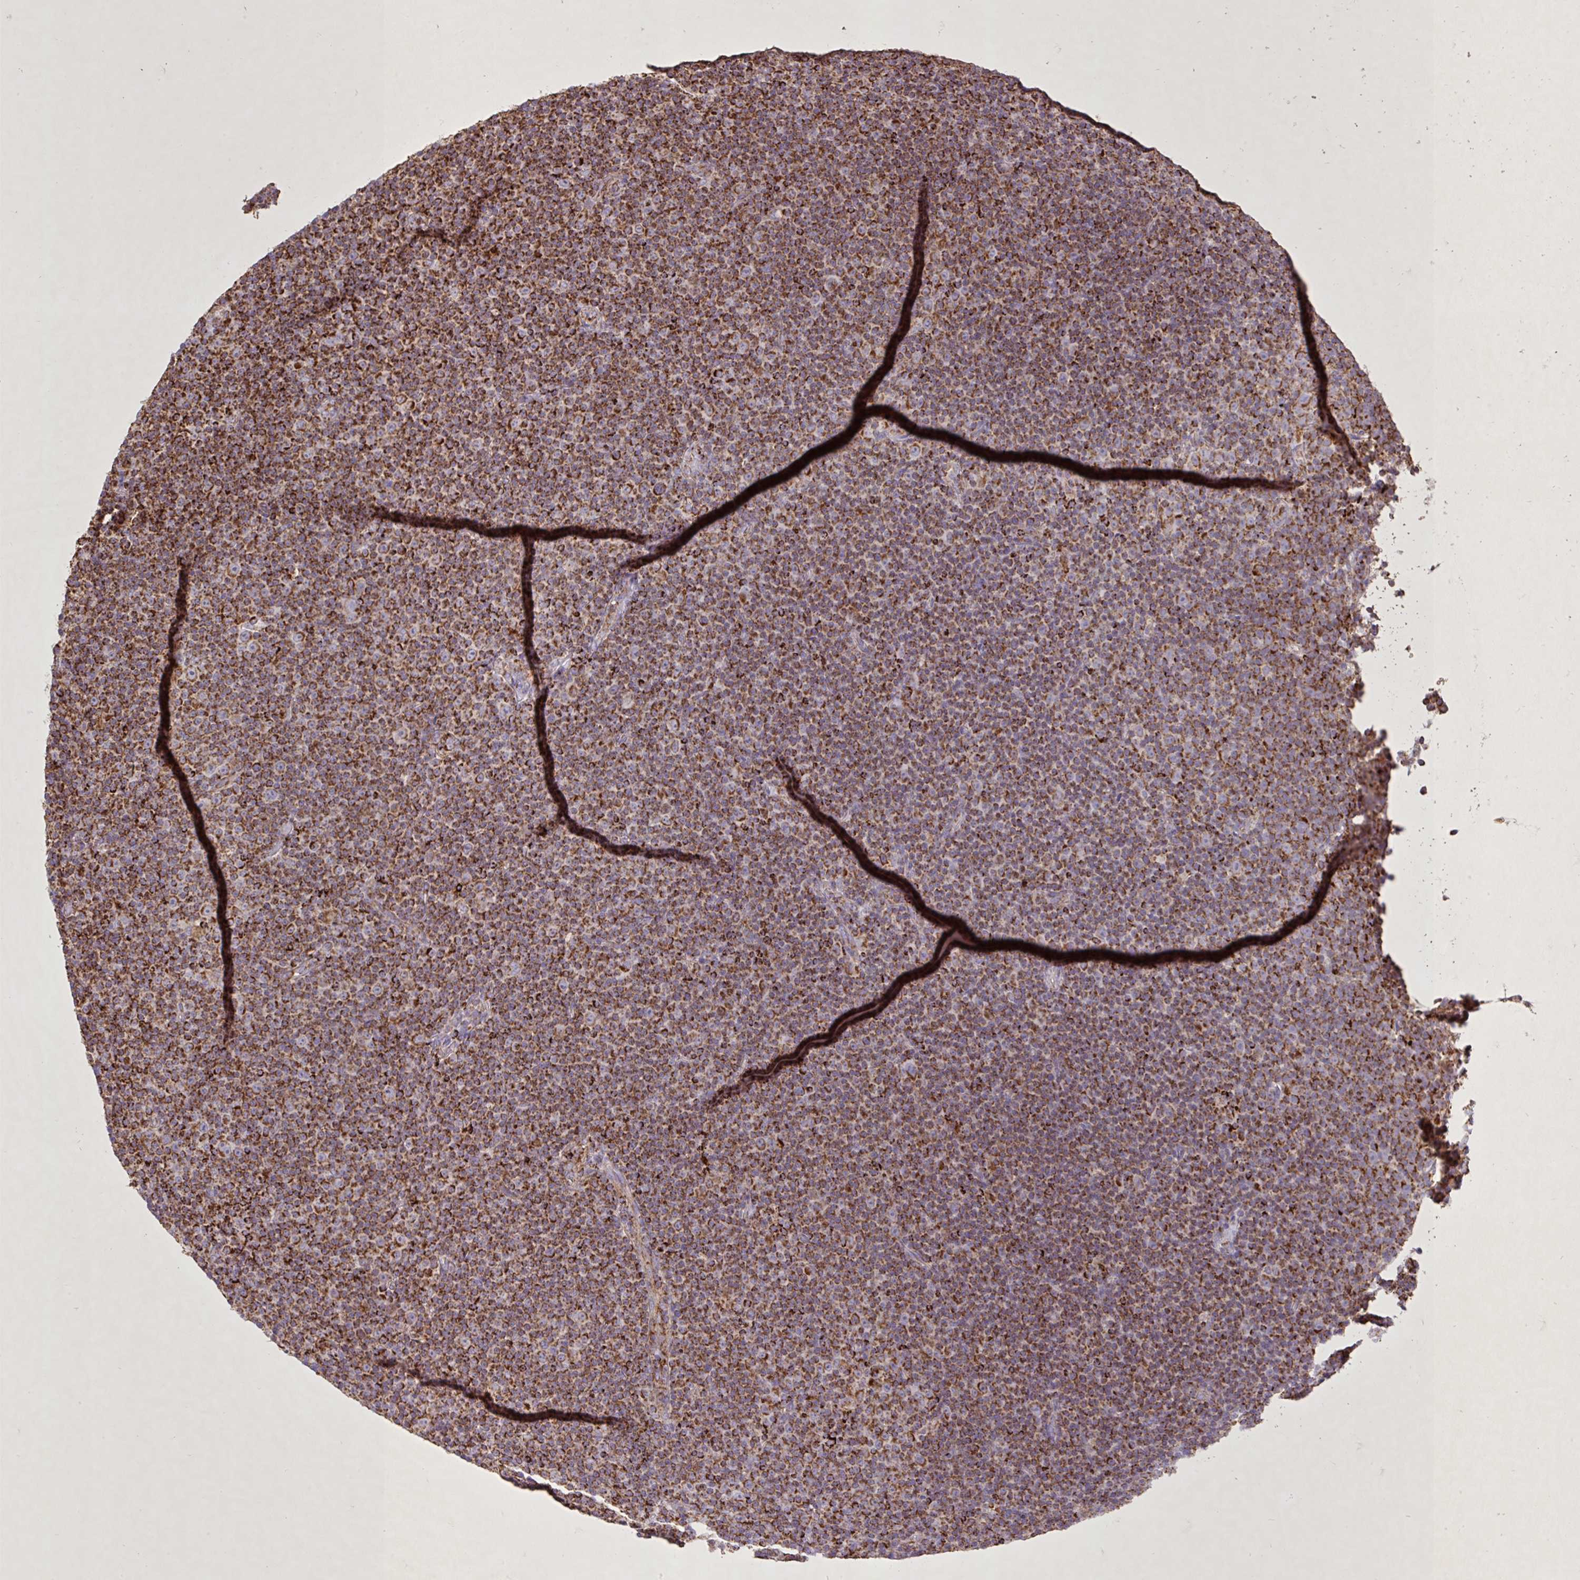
{"staining": {"intensity": "strong", "quantity": ">75%", "location": "cytoplasmic/membranous"}, "tissue": "lymphoma", "cell_type": "Tumor cells", "image_type": "cancer", "snomed": [{"axis": "morphology", "description": "Malignant lymphoma, non-Hodgkin's type, Low grade"}, {"axis": "topography", "description": "Lymph node"}], "caption": "Protein expression analysis of low-grade malignant lymphoma, non-Hodgkin's type displays strong cytoplasmic/membranous expression in about >75% of tumor cells.", "gene": "AGK", "patient": {"sex": "female", "age": 67}}